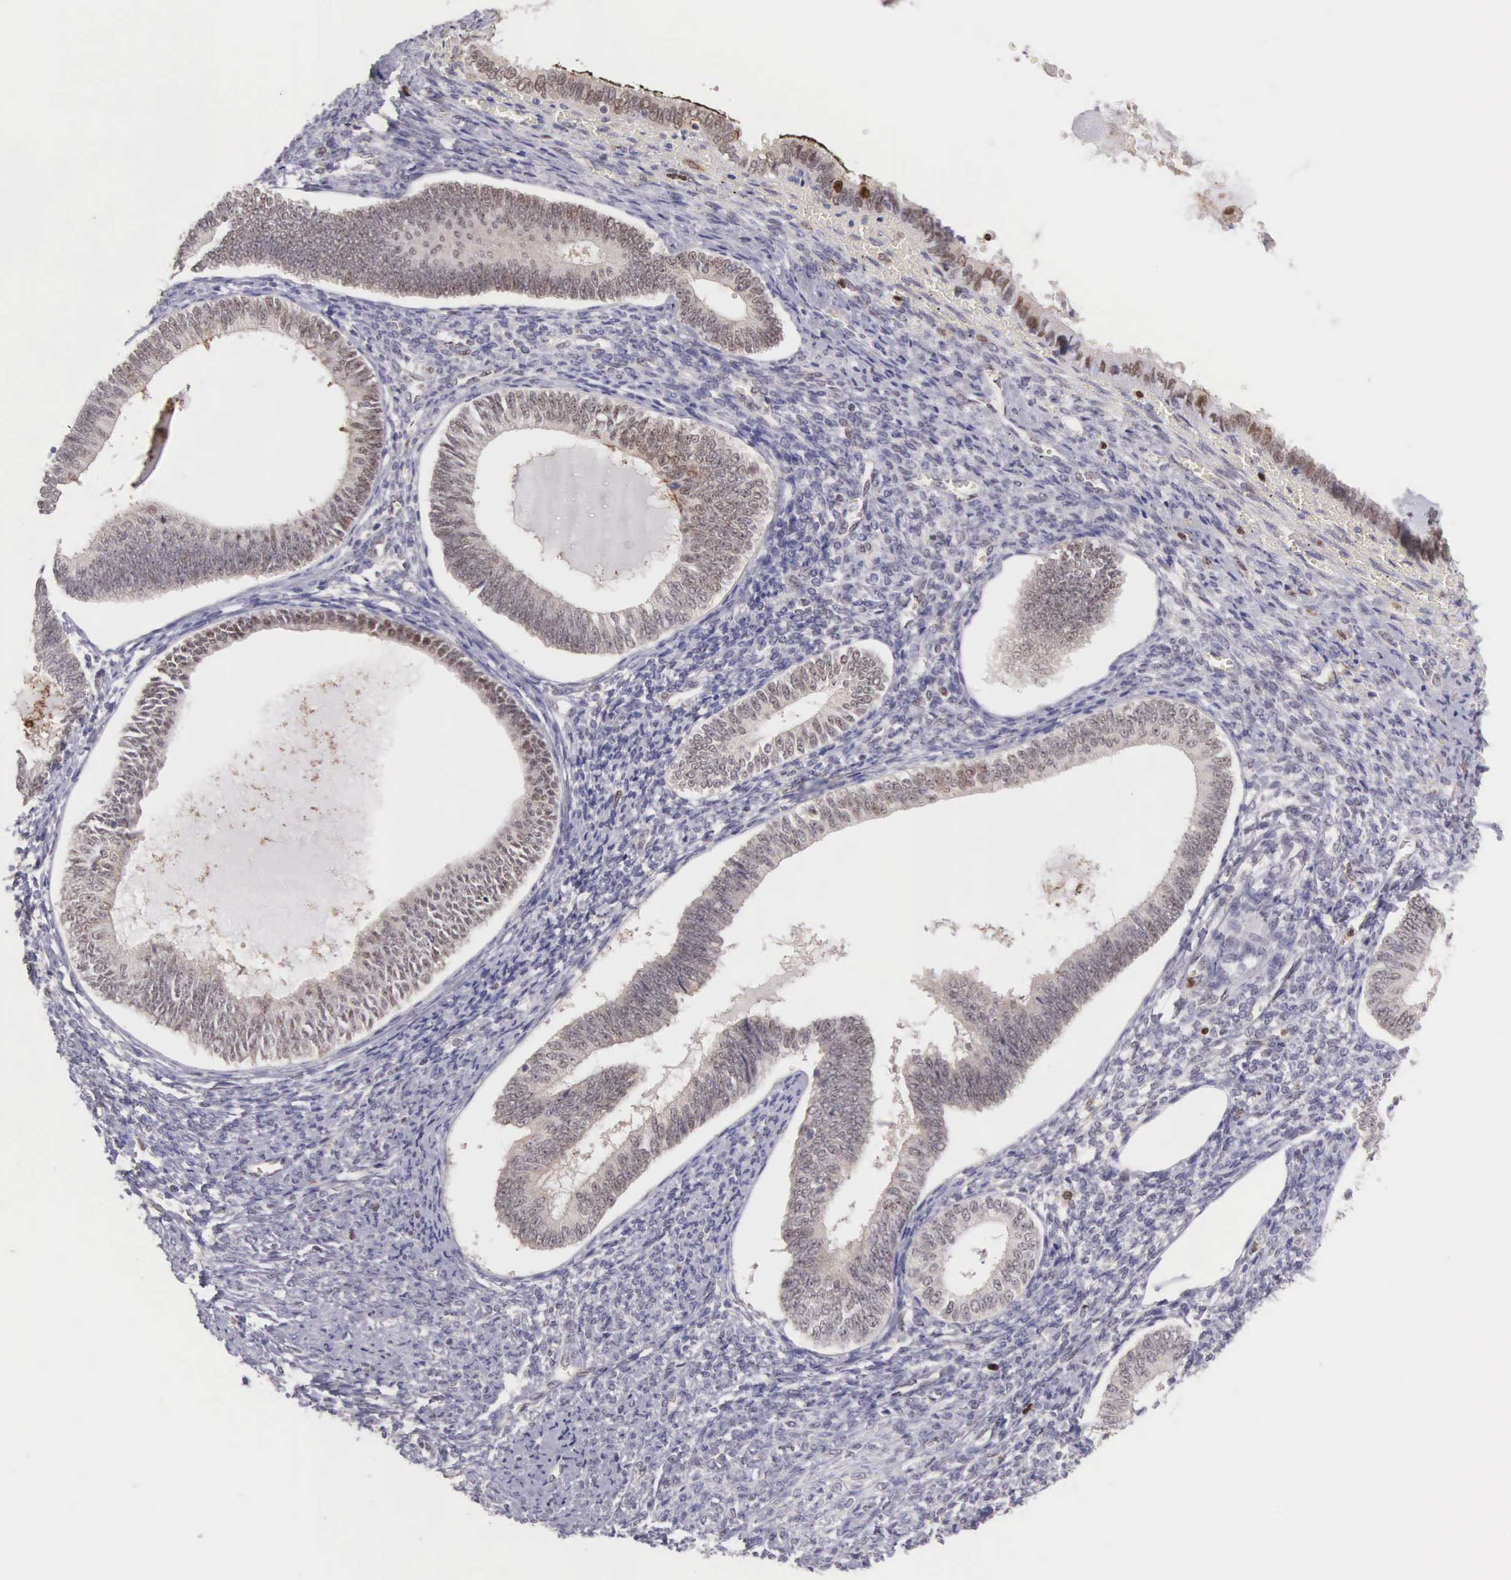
{"staining": {"intensity": "moderate", "quantity": "<25%", "location": "nuclear"}, "tissue": "endometrium", "cell_type": "Cells in endometrial stroma", "image_type": "normal", "snomed": [{"axis": "morphology", "description": "Normal tissue, NOS"}, {"axis": "topography", "description": "Endometrium"}], "caption": "Protein staining reveals moderate nuclear staining in approximately <25% of cells in endometrial stroma in unremarkable endometrium. The staining was performed using DAB to visualize the protein expression in brown, while the nuclei were stained in blue with hematoxylin (Magnification: 20x).", "gene": "GRK3", "patient": {"sex": "female", "age": 82}}